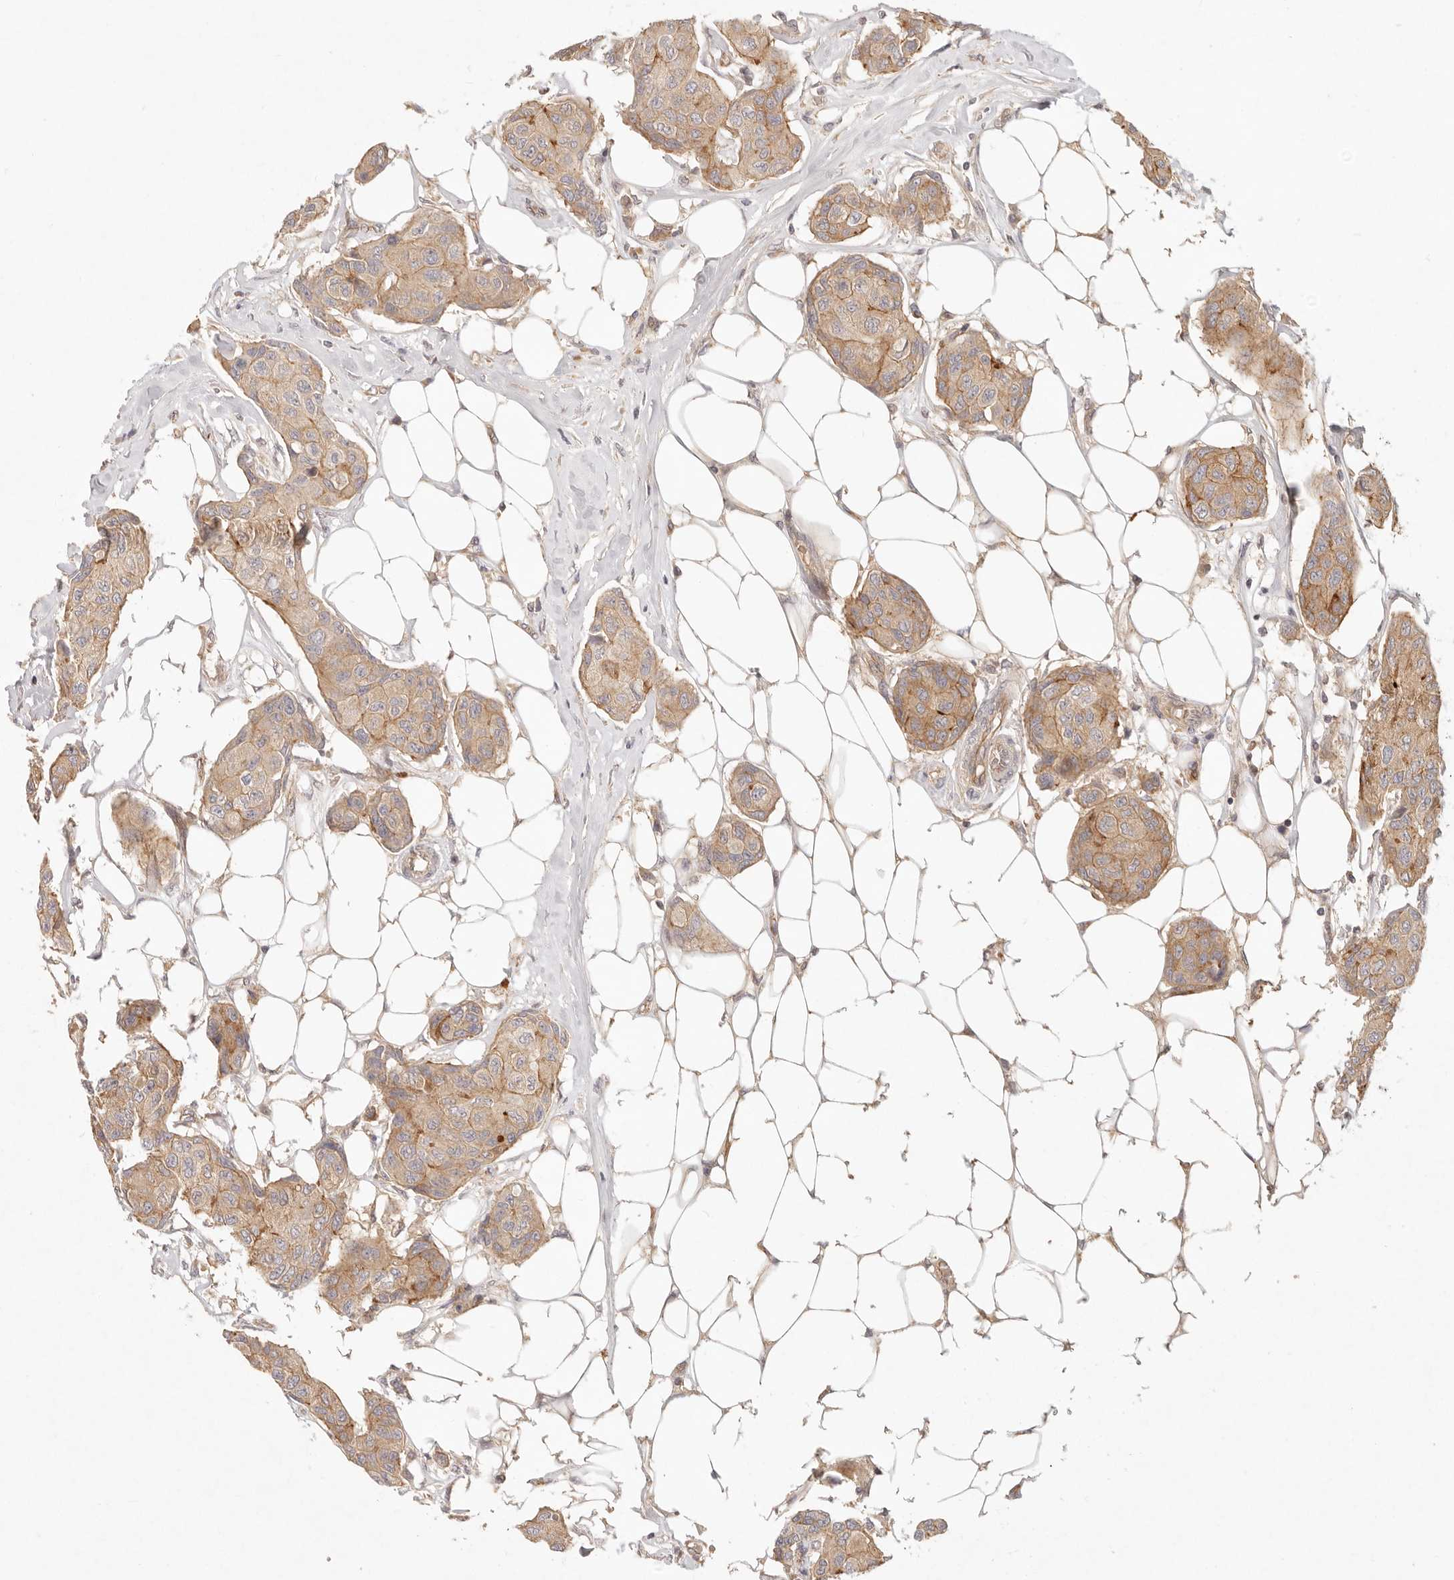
{"staining": {"intensity": "moderate", "quantity": ">75%", "location": "cytoplasmic/membranous"}, "tissue": "breast cancer", "cell_type": "Tumor cells", "image_type": "cancer", "snomed": [{"axis": "morphology", "description": "Duct carcinoma"}, {"axis": "topography", "description": "Breast"}], "caption": "The histopathology image displays staining of breast intraductal carcinoma, revealing moderate cytoplasmic/membranous protein expression (brown color) within tumor cells. Immunohistochemistry stains the protein of interest in brown and the nuclei are stained blue.", "gene": "PPP1R3B", "patient": {"sex": "female", "age": 80}}